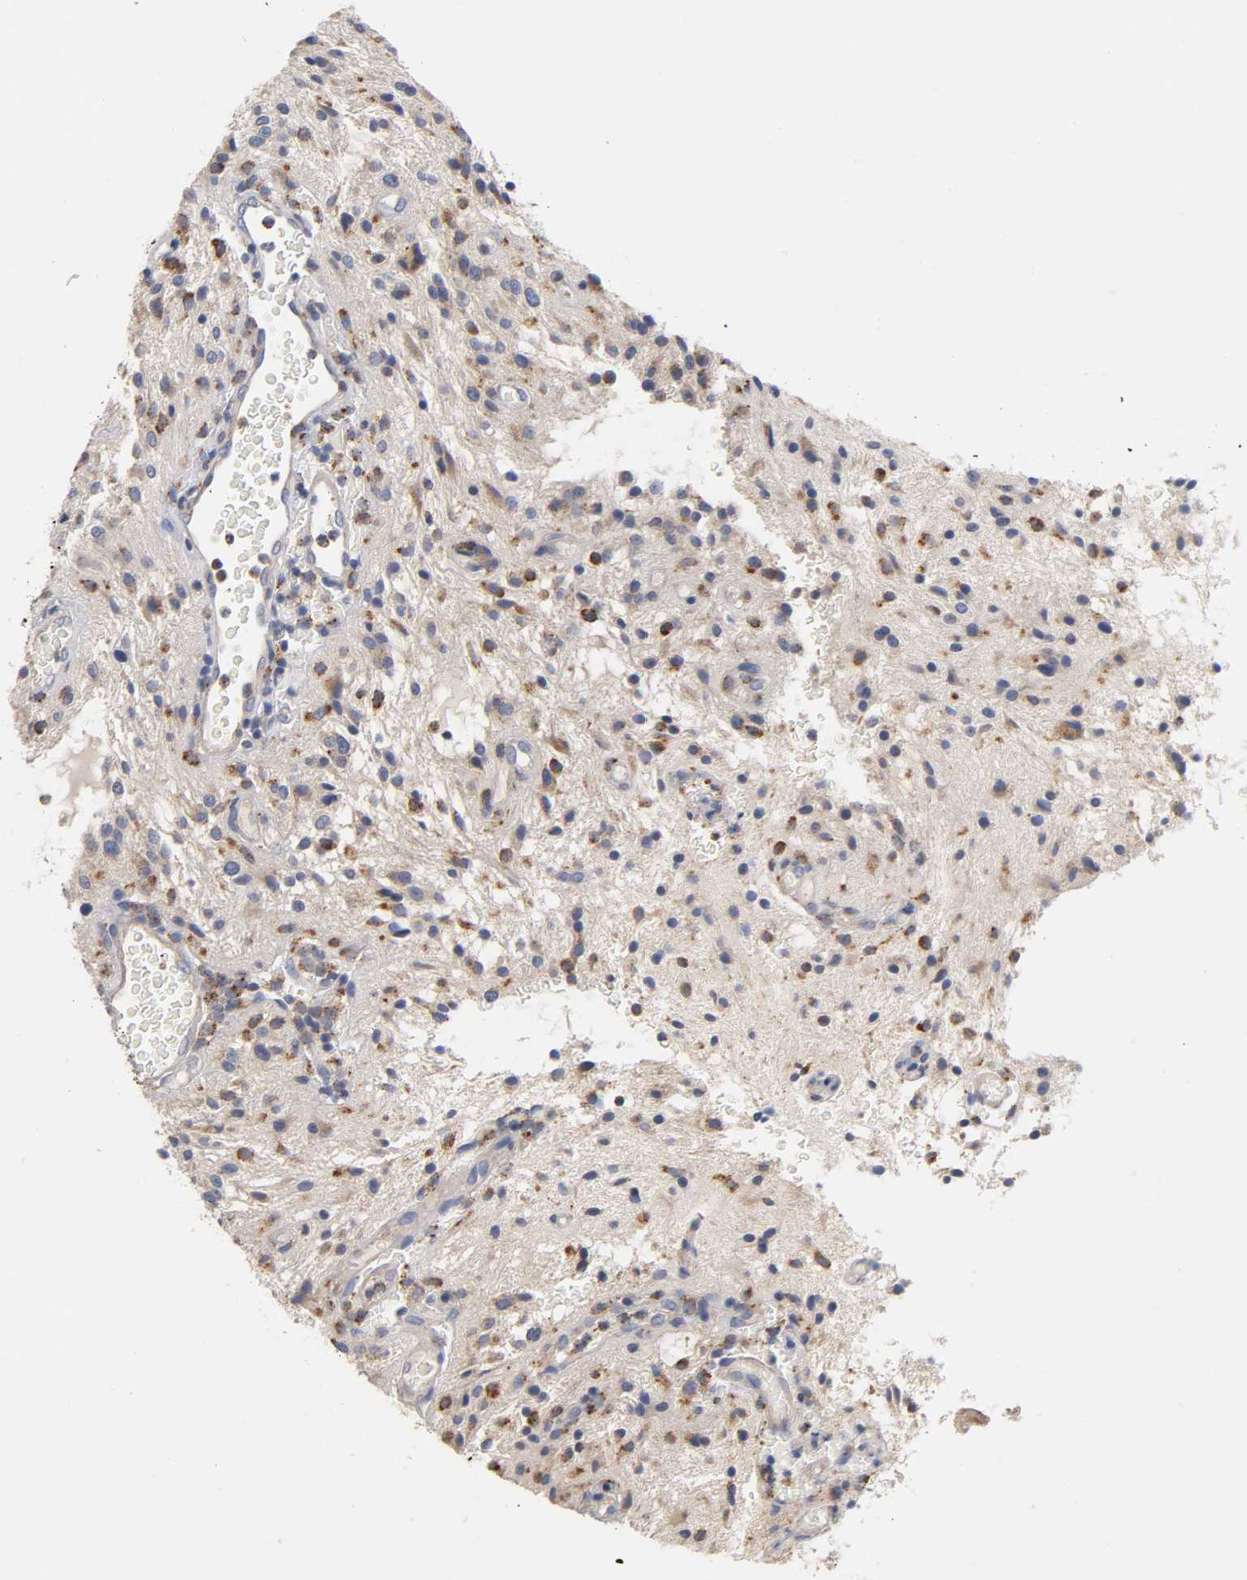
{"staining": {"intensity": "weak", "quantity": "<25%", "location": "cytoplasmic/membranous"}, "tissue": "glioma", "cell_type": "Tumor cells", "image_type": "cancer", "snomed": [{"axis": "morphology", "description": "Glioma, malignant, NOS"}, {"axis": "topography", "description": "Cerebellum"}], "caption": "A histopathology image of human glioma (malignant) is negative for staining in tumor cells. The staining is performed using DAB brown chromogen with nuclei counter-stained in using hematoxylin.", "gene": "SEMA5A", "patient": {"sex": "female", "age": 10}}